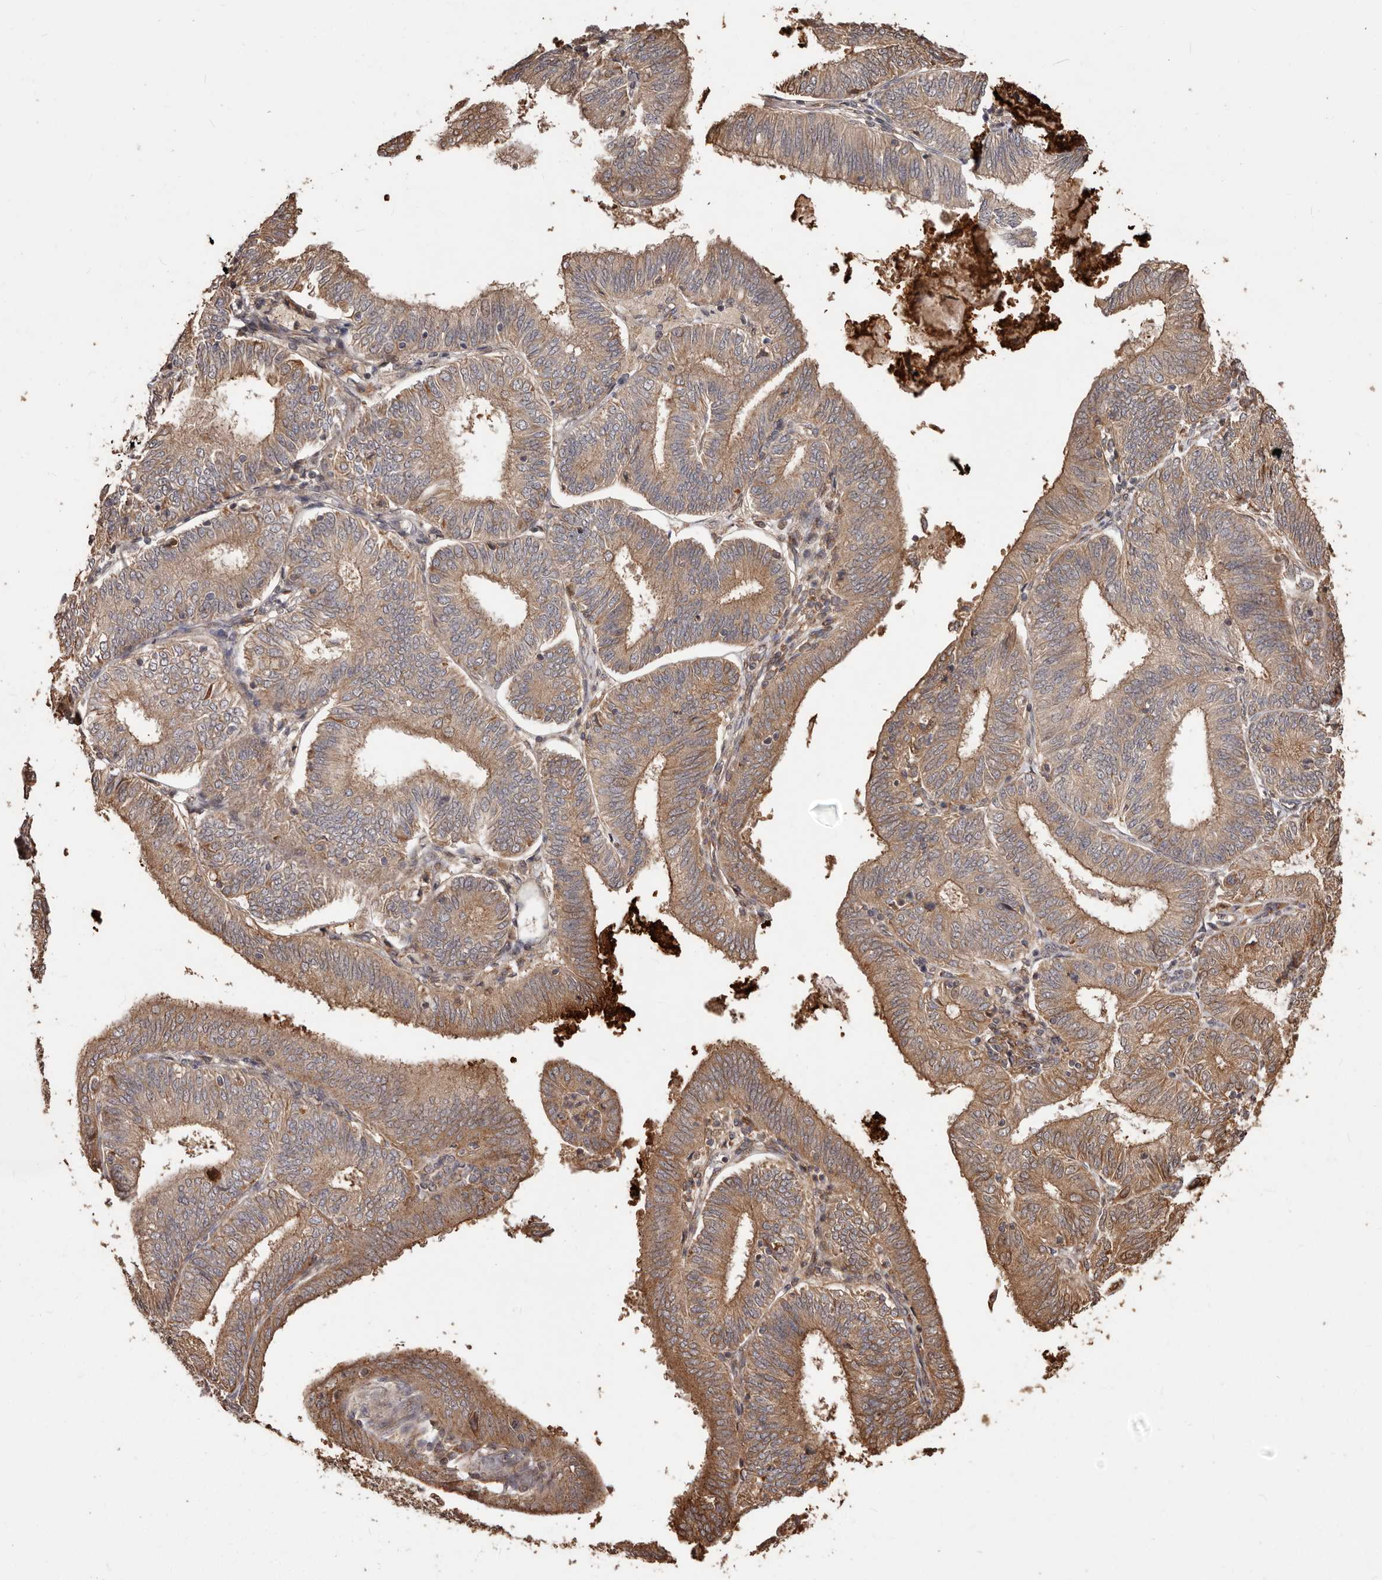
{"staining": {"intensity": "moderate", "quantity": ">75%", "location": "cytoplasmic/membranous"}, "tissue": "endometrial cancer", "cell_type": "Tumor cells", "image_type": "cancer", "snomed": [{"axis": "morphology", "description": "Adenocarcinoma, NOS"}, {"axis": "topography", "description": "Endometrium"}], "caption": "The histopathology image reveals immunohistochemical staining of endometrial adenocarcinoma. There is moderate cytoplasmic/membranous staining is present in about >75% of tumor cells.", "gene": "MTO1", "patient": {"sex": "female", "age": 51}}